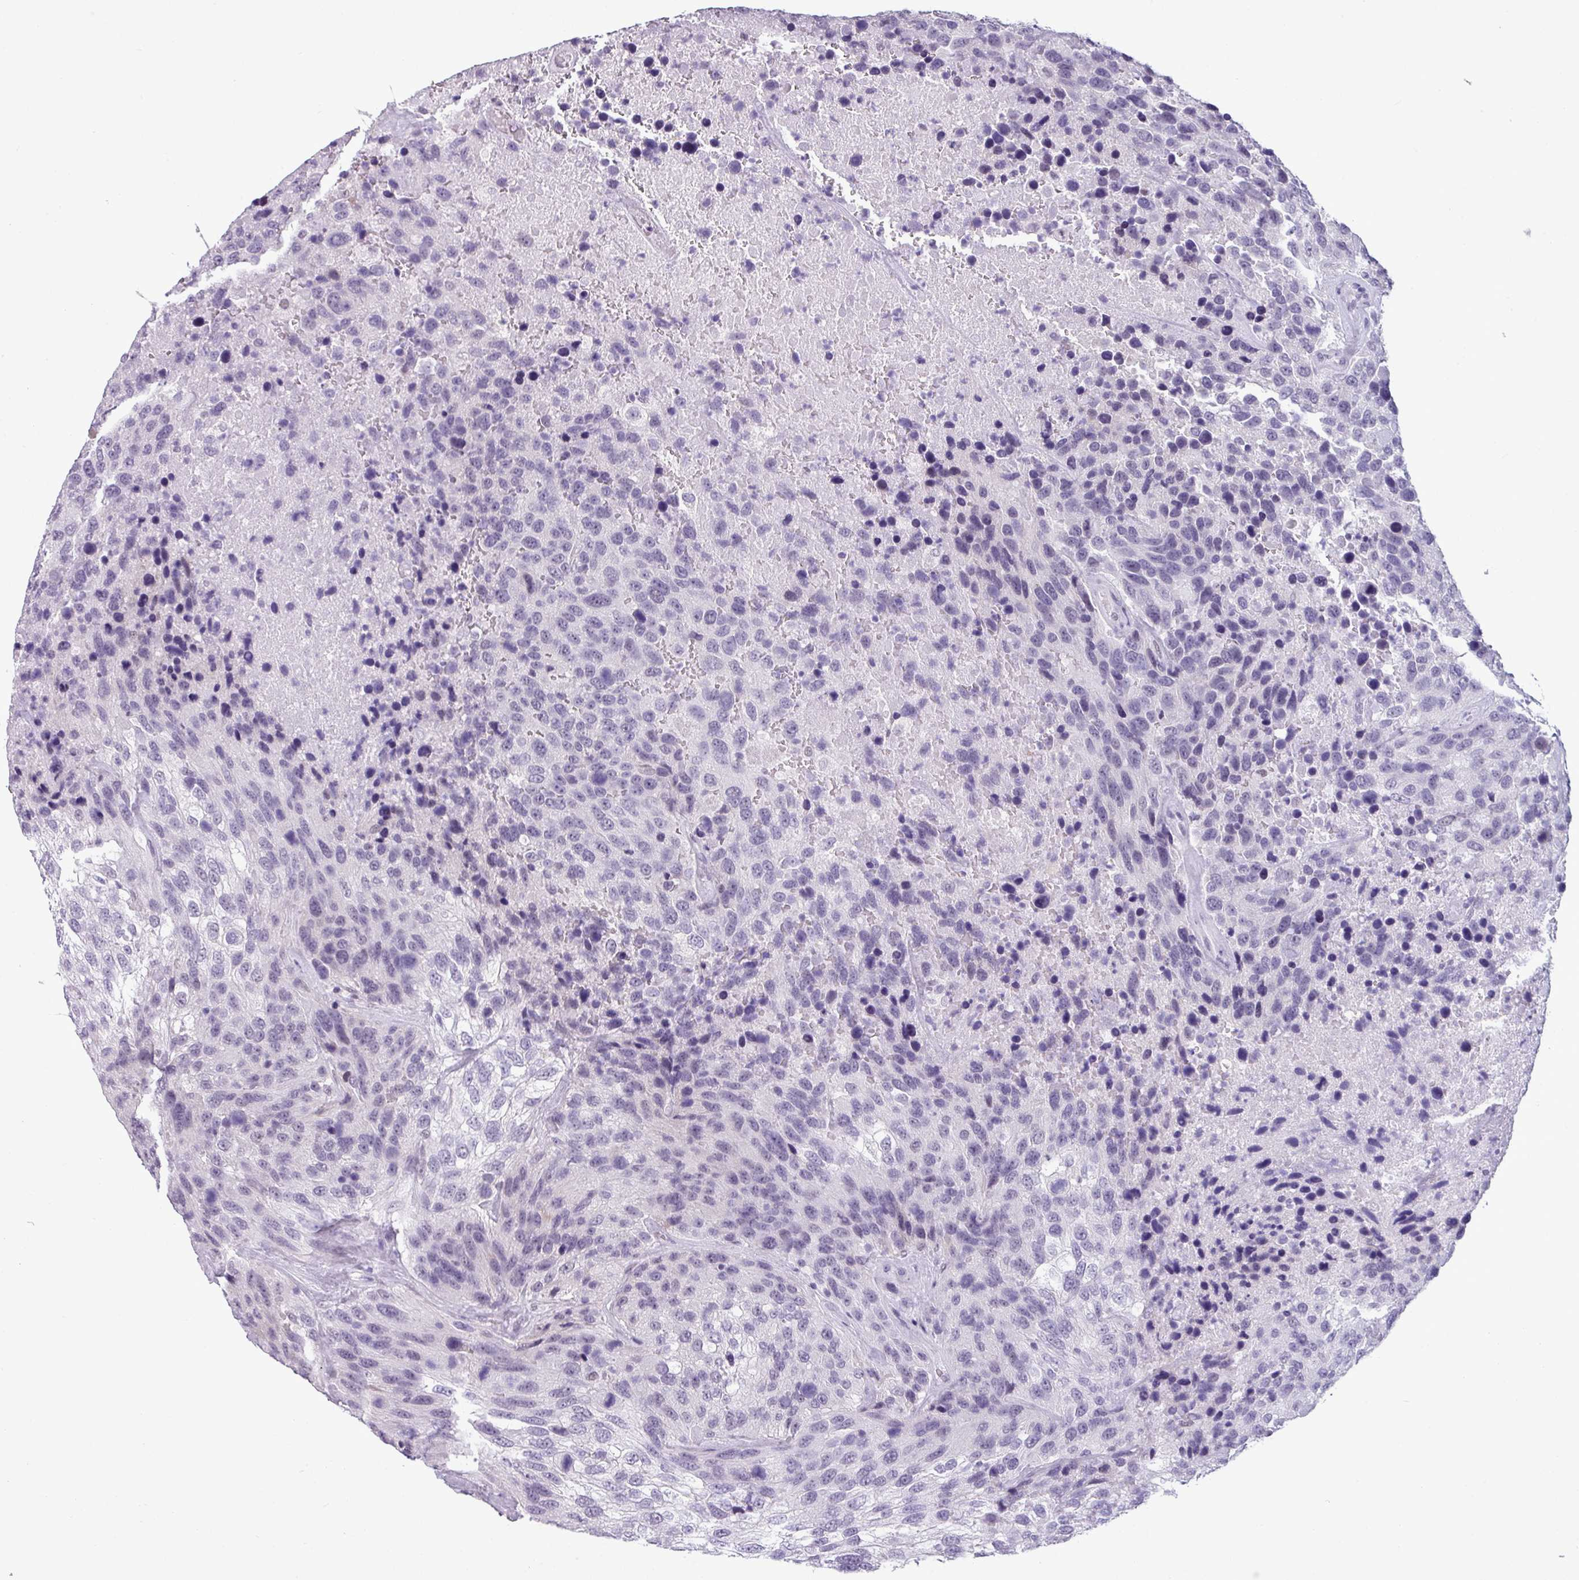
{"staining": {"intensity": "negative", "quantity": "none", "location": "none"}, "tissue": "urothelial cancer", "cell_type": "Tumor cells", "image_type": "cancer", "snomed": [{"axis": "morphology", "description": "Urothelial carcinoma, High grade"}, {"axis": "topography", "description": "Urinary bladder"}], "caption": "Urothelial cancer stained for a protein using IHC reveals no positivity tumor cells.", "gene": "SRGAP1", "patient": {"sex": "female", "age": 70}}